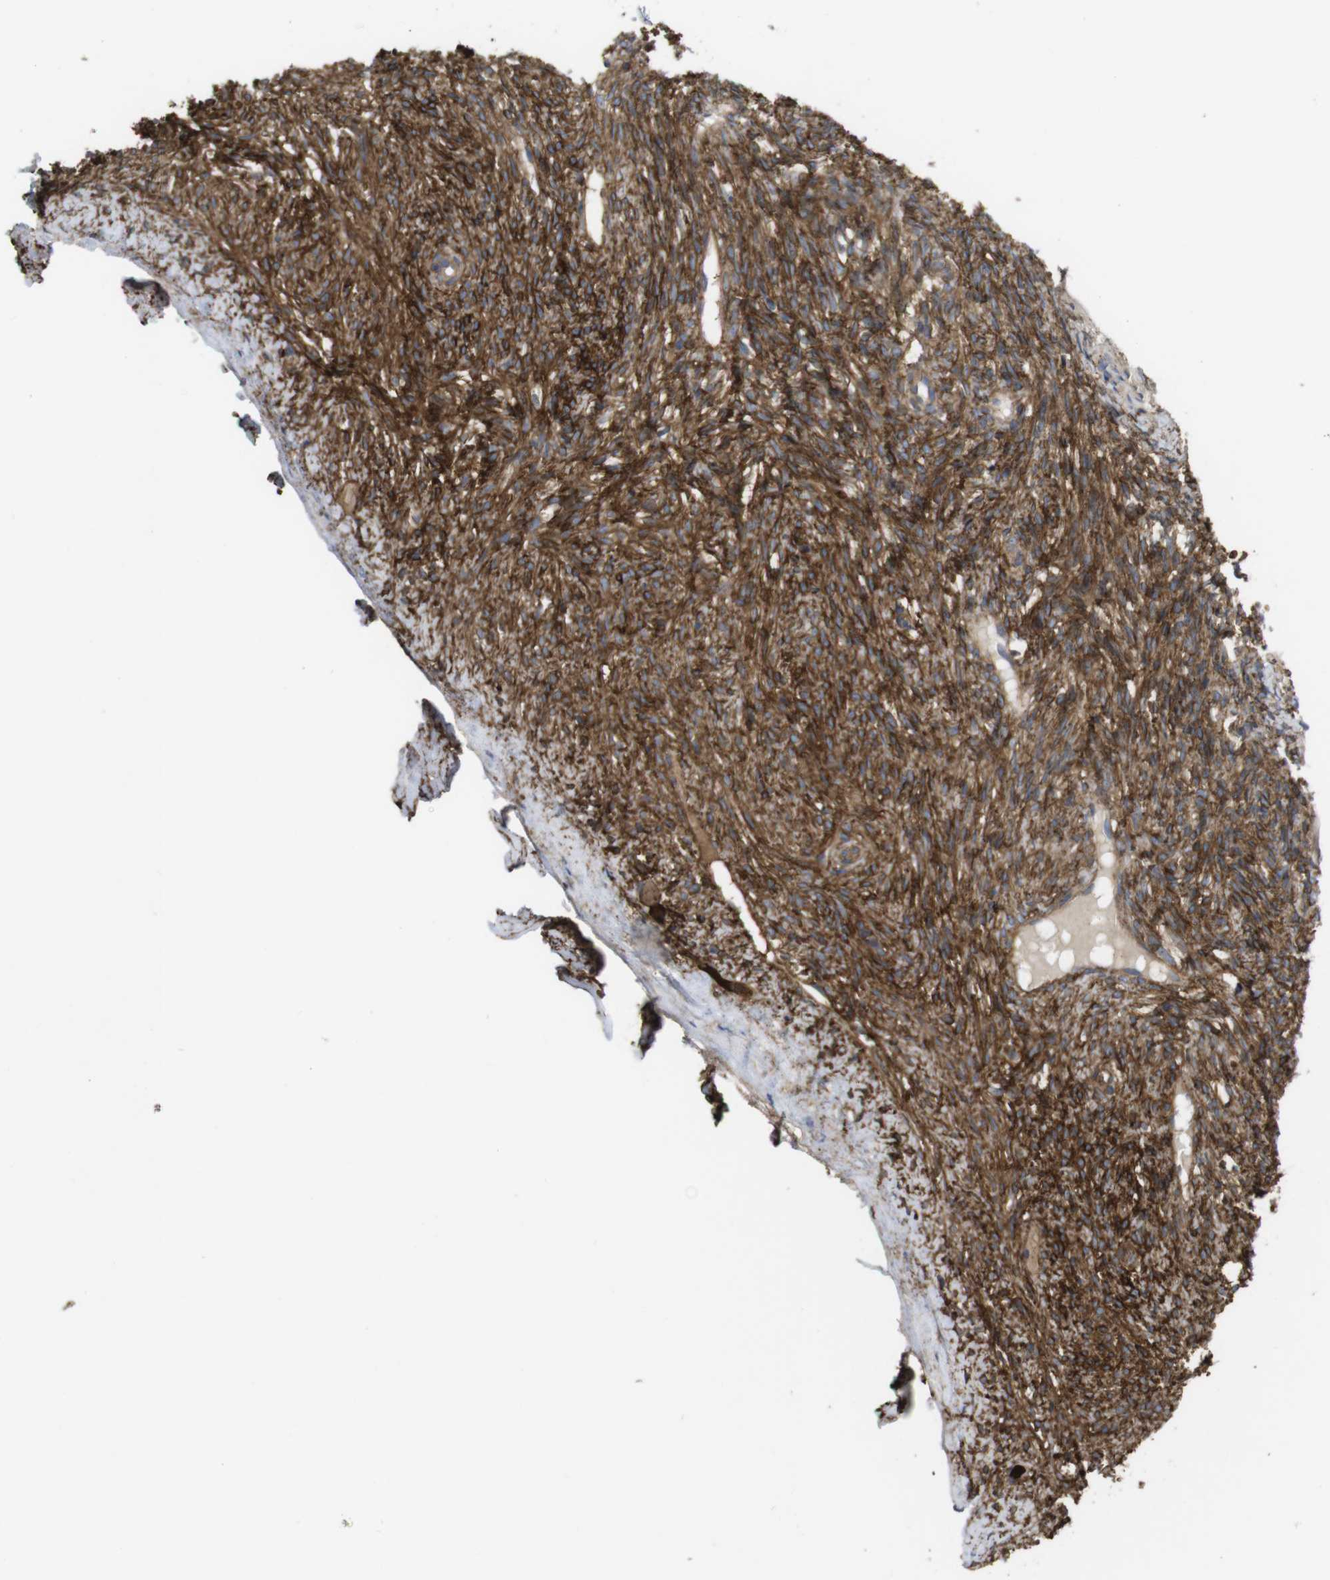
{"staining": {"intensity": "strong", "quantity": ">75%", "location": "cytoplasmic/membranous"}, "tissue": "ovary", "cell_type": "Ovarian stroma cells", "image_type": "normal", "snomed": [{"axis": "morphology", "description": "Normal tissue, NOS"}, {"axis": "topography", "description": "Ovary"}], "caption": "Protein expression by immunohistochemistry (IHC) demonstrates strong cytoplasmic/membranous staining in approximately >75% of ovarian stroma cells in unremarkable ovary.", "gene": "CYBRD1", "patient": {"sex": "female", "age": 33}}